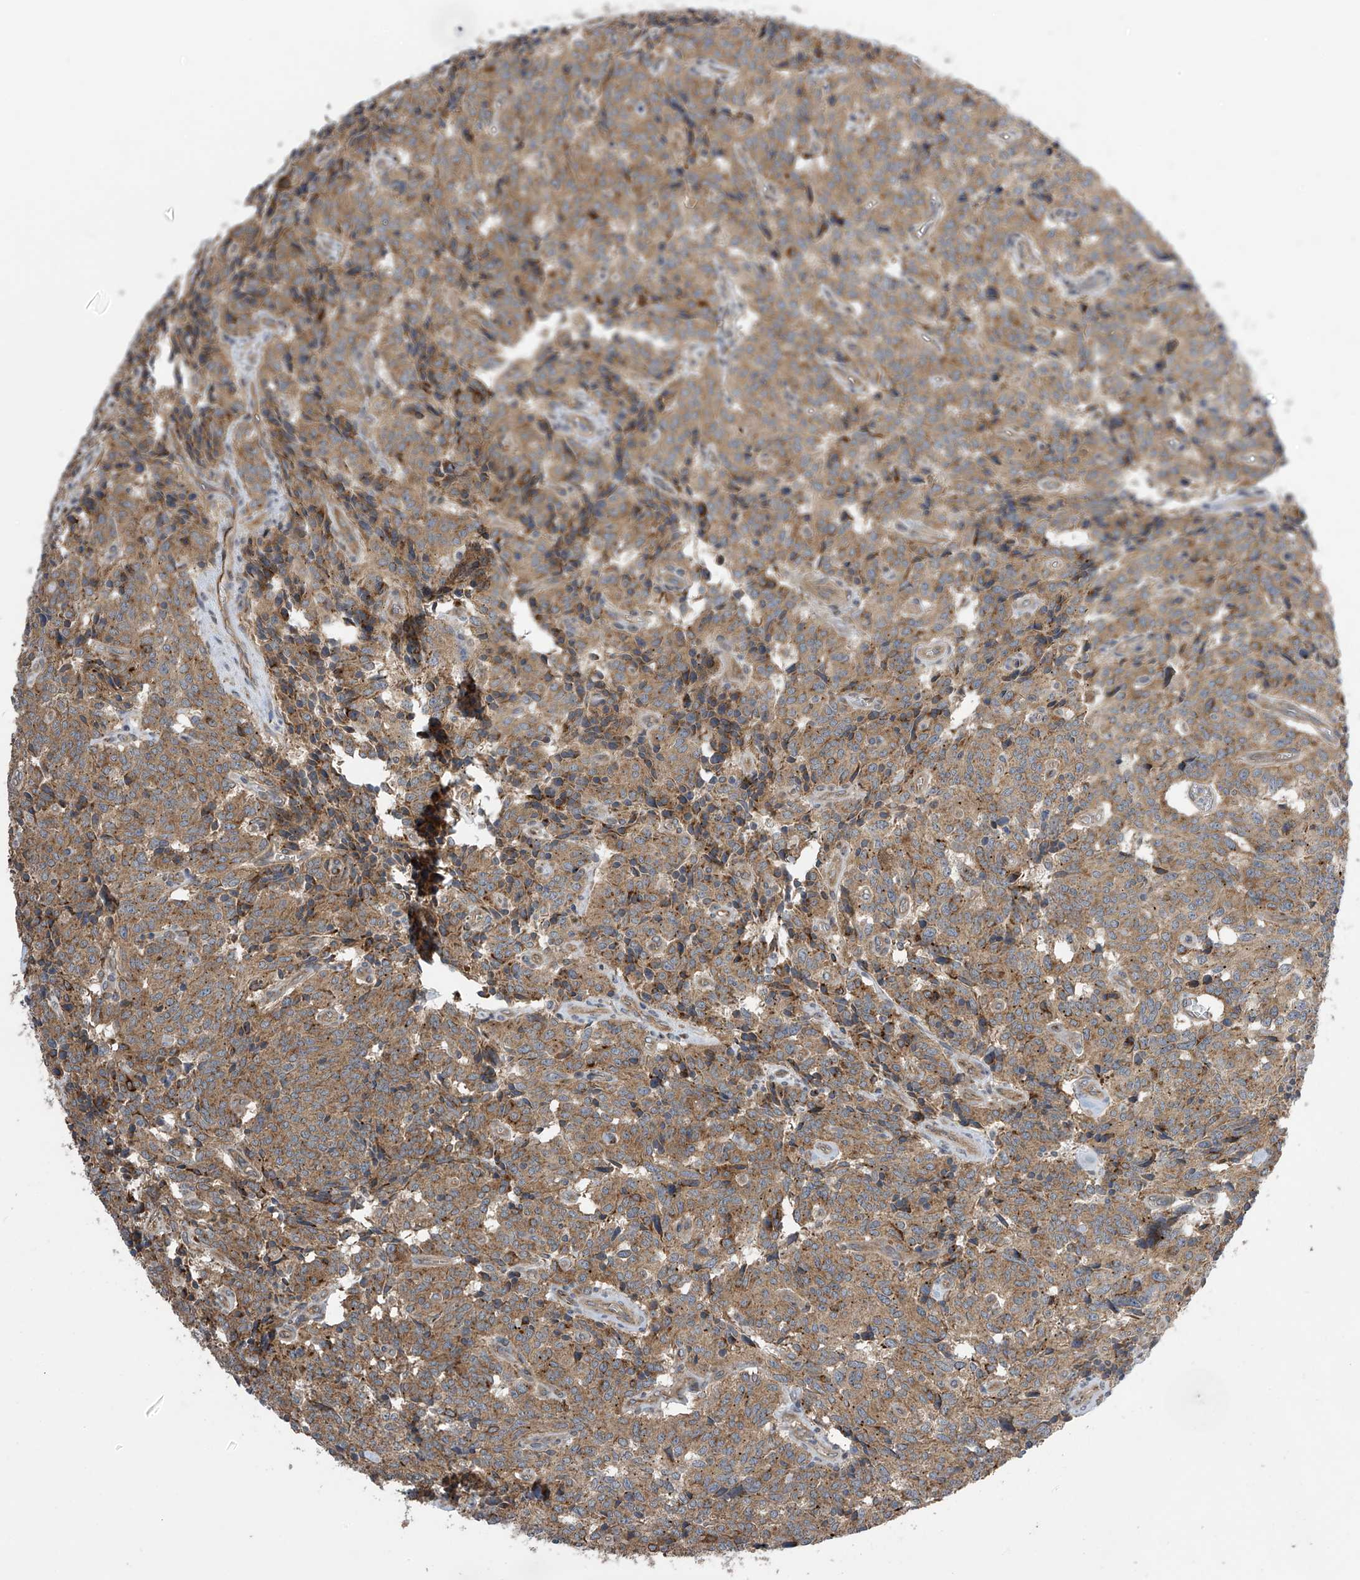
{"staining": {"intensity": "moderate", "quantity": ">75%", "location": "cytoplasmic/membranous"}, "tissue": "carcinoid", "cell_type": "Tumor cells", "image_type": "cancer", "snomed": [{"axis": "morphology", "description": "Carcinoid, malignant, NOS"}, {"axis": "topography", "description": "Lung"}], "caption": "Protein analysis of malignant carcinoid tissue displays moderate cytoplasmic/membranous positivity in approximately >75% of tumor cells.", "gene": "PNPT1", "patient": {"sex": "female", "age": 46}}